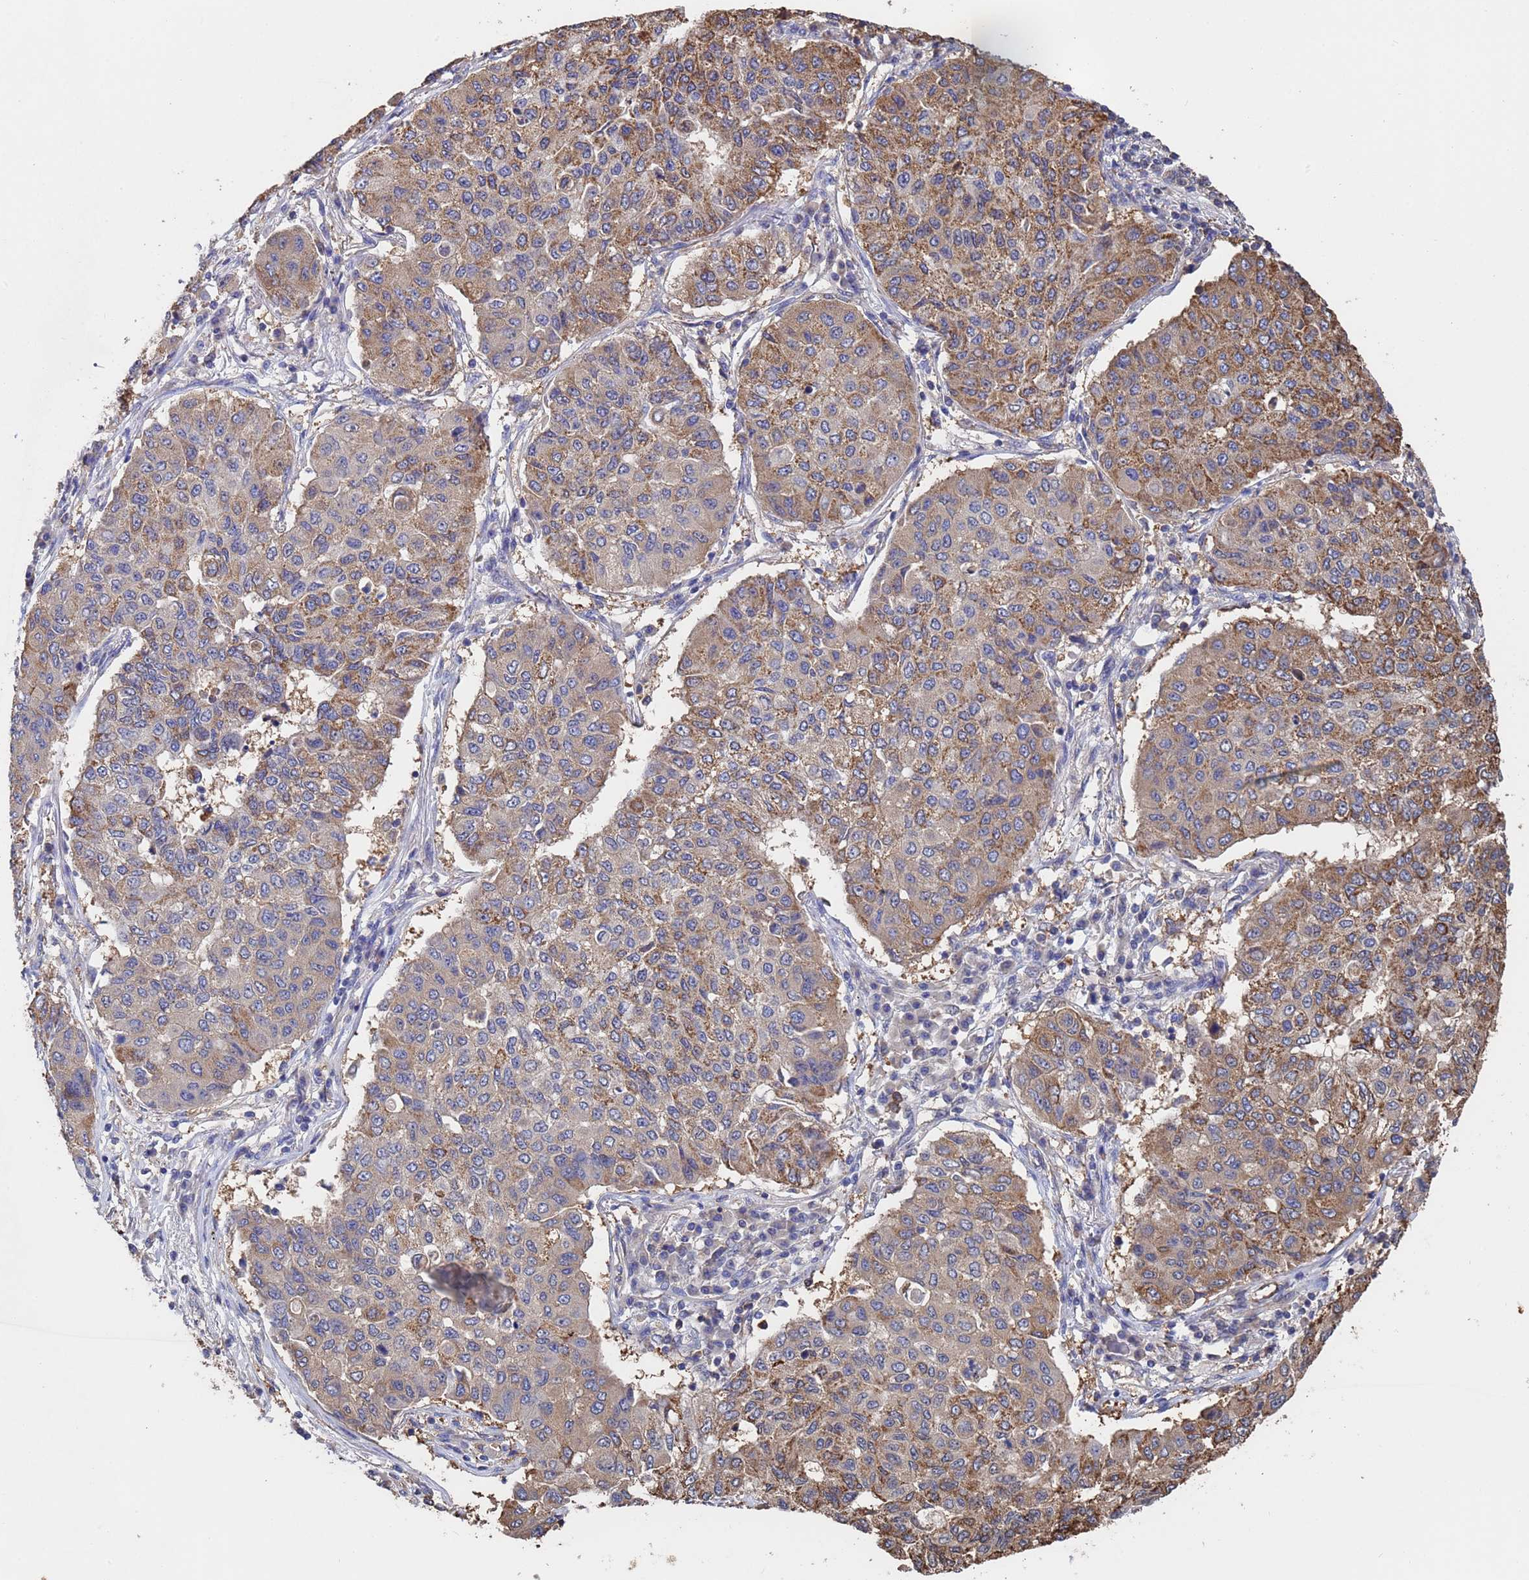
{"staining": {"intensity": "moderate", "quantity": ">75%", "location": "cytoplasmic/membranous"}, "tissue": "lung cancer", "cell_type": "Tumor cells", "image_type": "cancer", "snomed": [{"axis": "morphology", "description": "Squamous cell carcinoma, NOS"}, {"axis": "topography", "description": "Lung"}], "caption": "A medium amount of moderate cytoplasmic/membranous staining is seen in approximately >75% of tumor cells in squamous cell carcinoma (lung) tissue.", "gene": "FAM25A", "patient": {"sex": "male", "age": 74}}